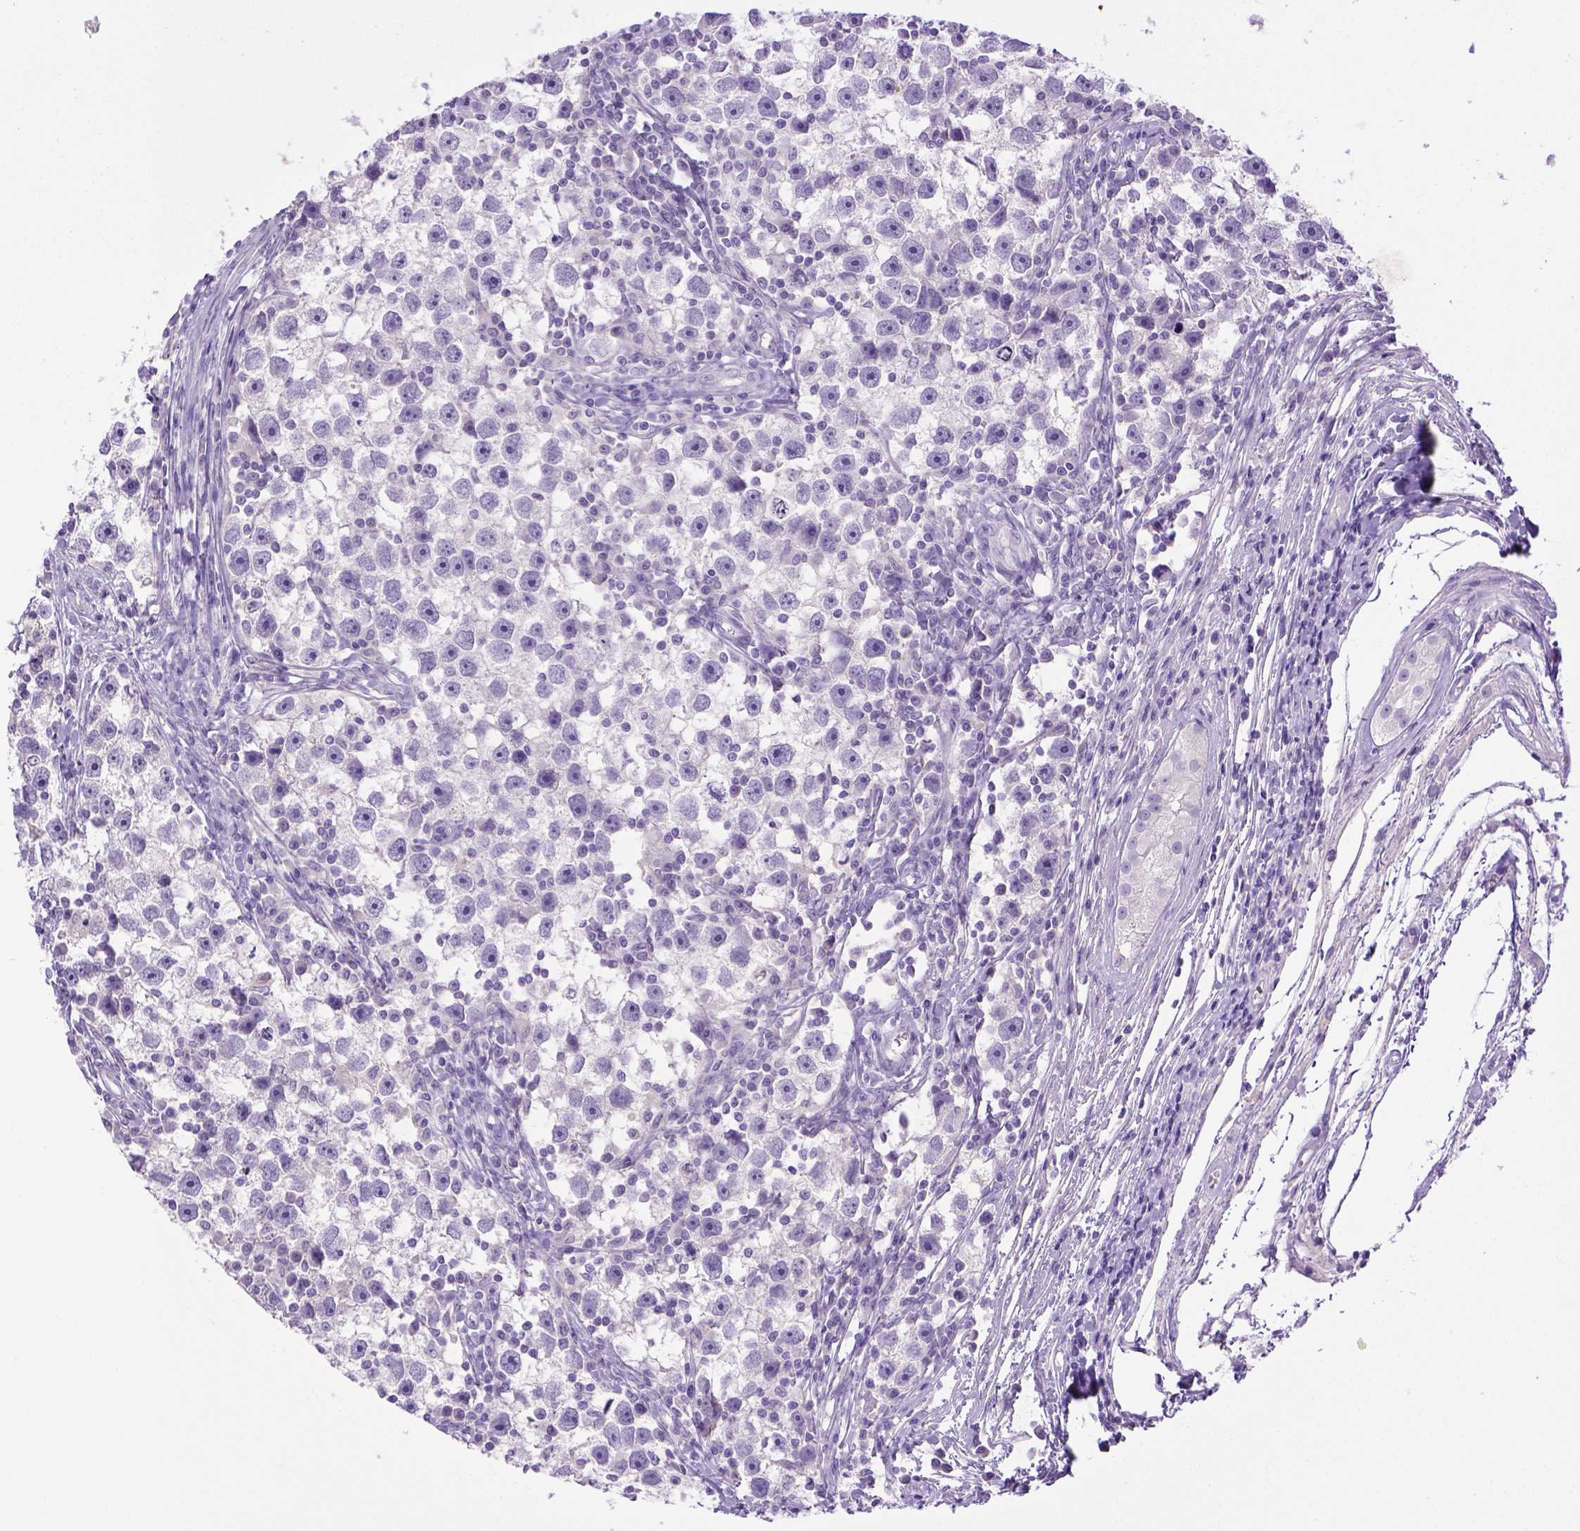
{"staining": {"intensity": "negative", "quantity": "none", "location": "none"}, "tissue": "testis cancer", "cell_type": "Tumor cells", "image_type": "cancer", "snomed": [{"axis": "morphology", "description": "Seminoma, NOS"}, {"axis": "topography", "description": "Testis"}], "caption": "Tumor cells show no significant protein positivity in testis cancer.", "gene": "BAAT", "patient": {"sex": "male", "age": 30}}